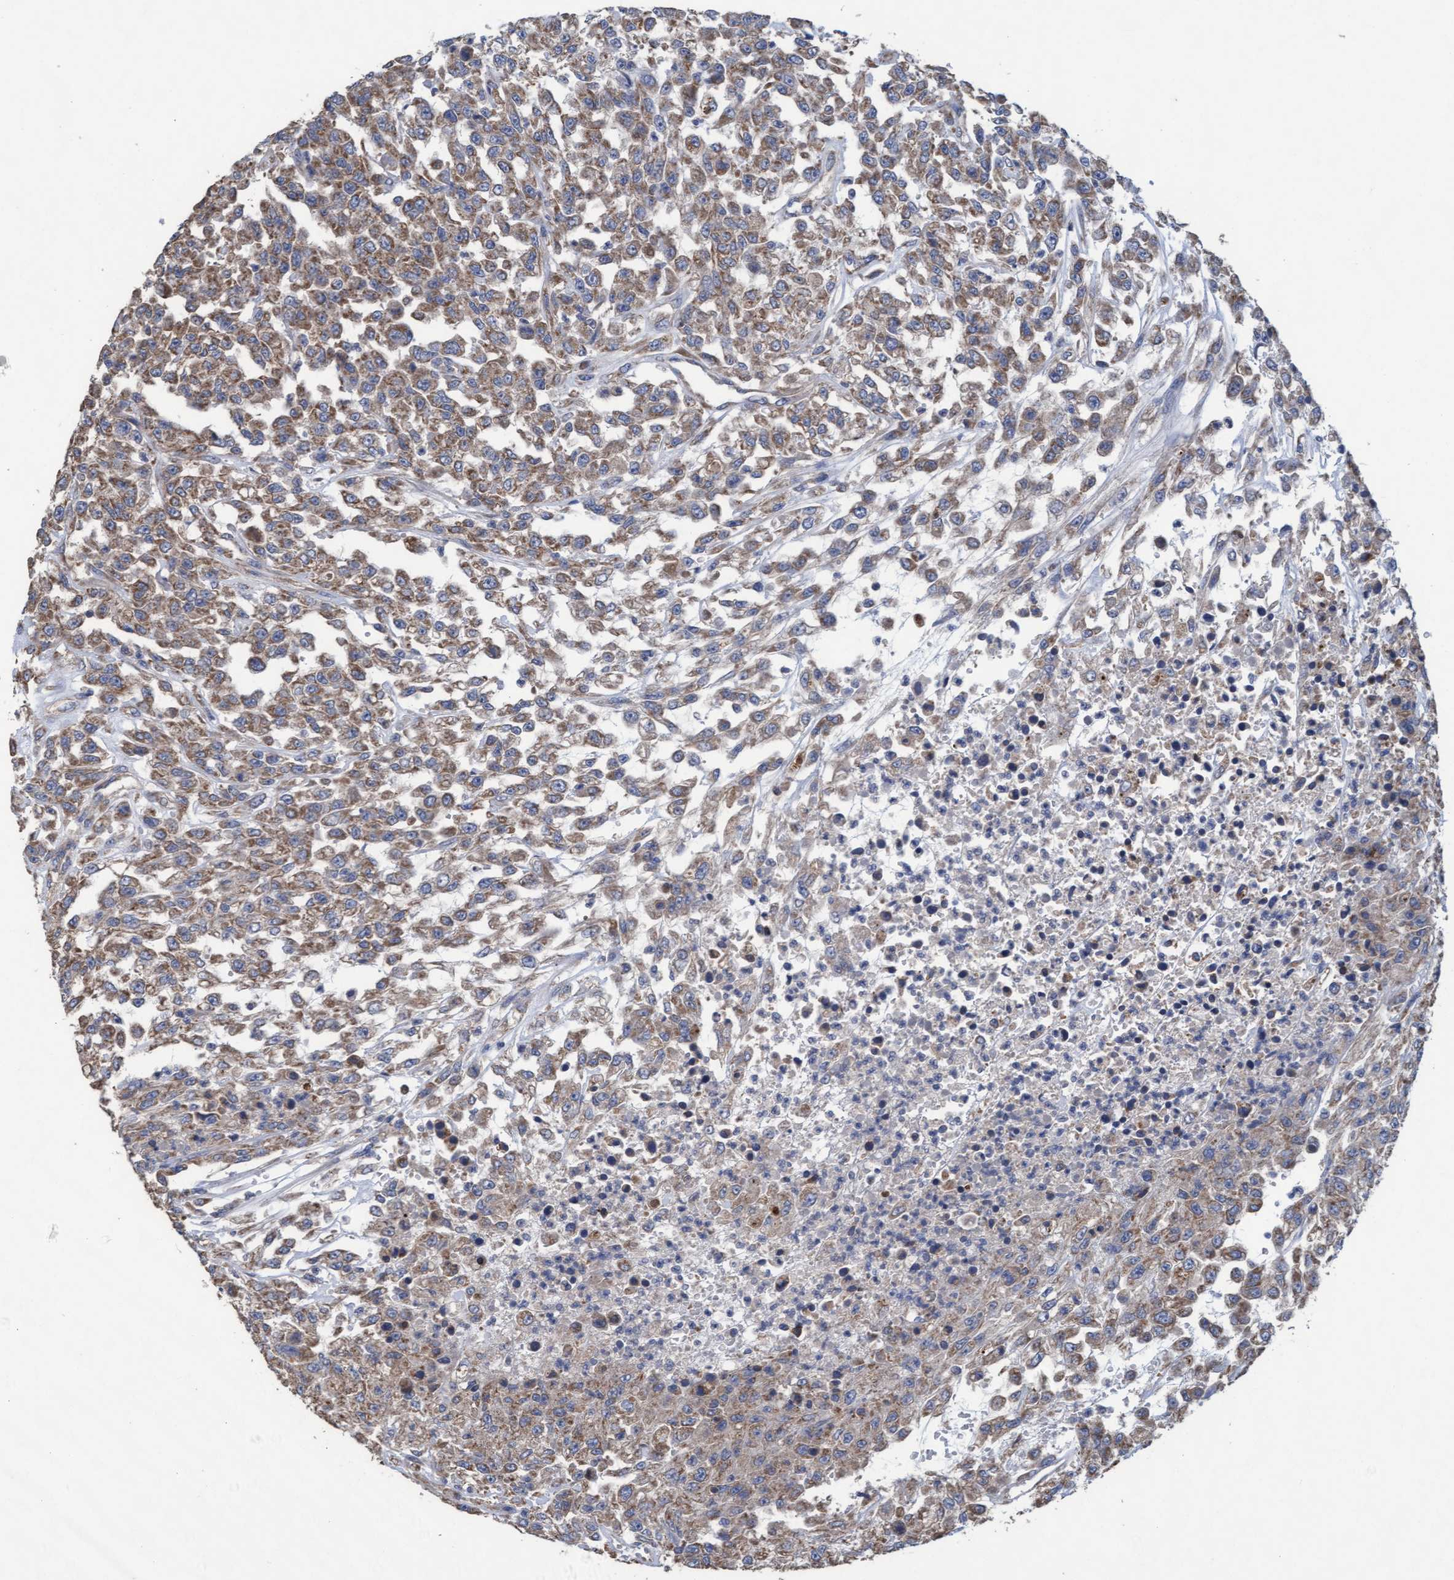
{"staining": {"intensity": "weak", "quantity": ">75%", "location": "cytoplasmic/membranous"}, "tissue": "urothelial cancer", "cell_type": "Tumor cells", "image_type": "cancer", "snomed": [{"axis": "morphology", "description": "Urothelial carcinoma, High grade"}, {"axis": "topography", "description": "Urinary bladder"}], "caption": "About >75% of tumor cells in high-grade urothelial carcinoma show weak cytoplasmic/membranous protein expression as visualized by brown immunohistochemical staining.", "gene": "MRPL38", "patient": {"sex": "male", "age": 46}}